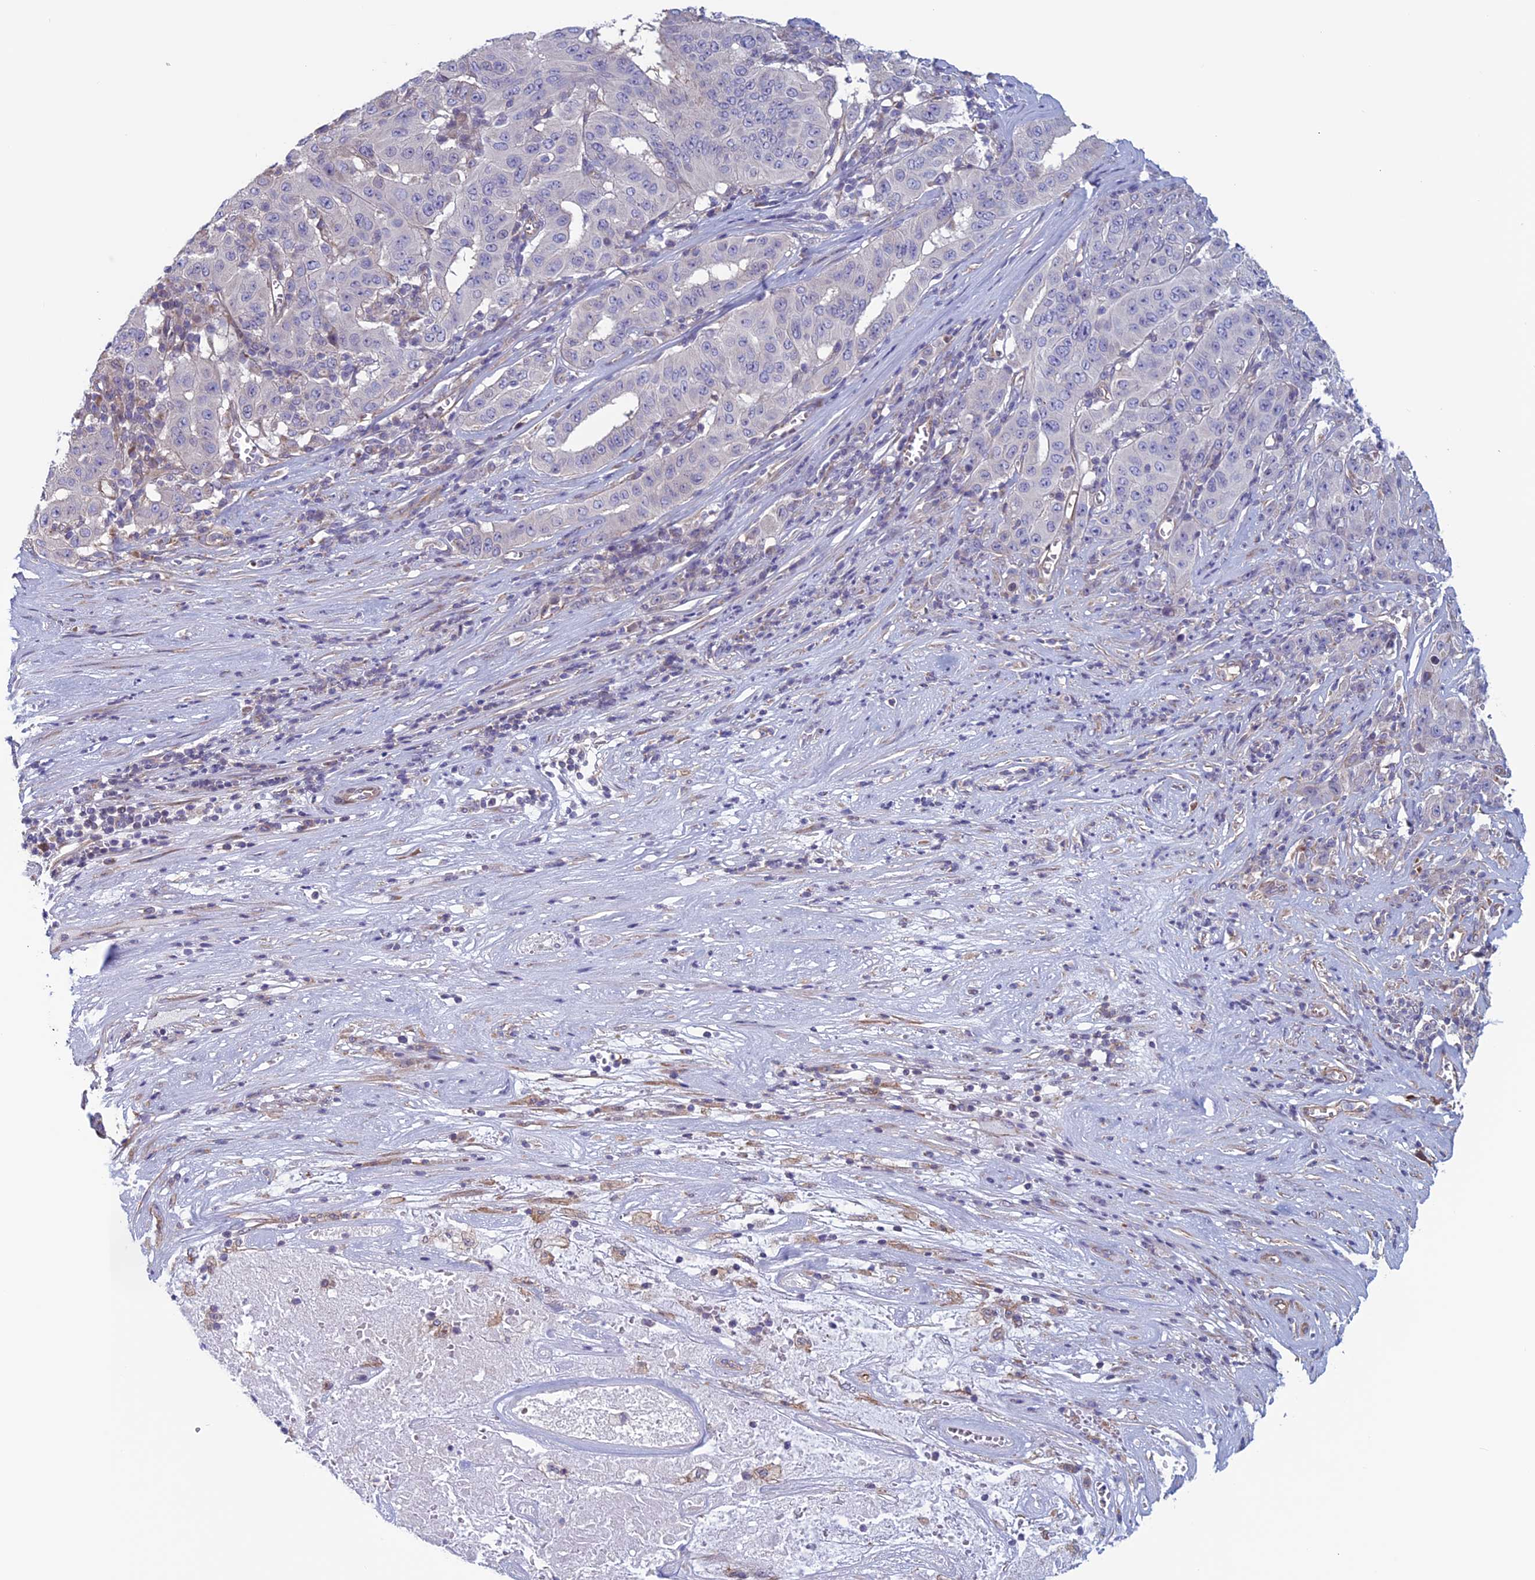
{"staining": {"intensity": "negative", "quantity": "none", "location": "none"}, "tissue": "pancreatic cancer", "cell_type": "Tumor cells", "image_type": "cancer", "snomed": [{"axis": "morphology", "description": "Adenocarcinoma, NOS"}, {"axis": "topography", "description": "Pancreas"}], "caption": "High power microscopy micrograph of an immunohistochemistry micrograph of pancreatic cancer, revealing no significant positivity in tumor cells.", "gene": "BCL2L10", "patient": {"sex": "male", "age": 63}}